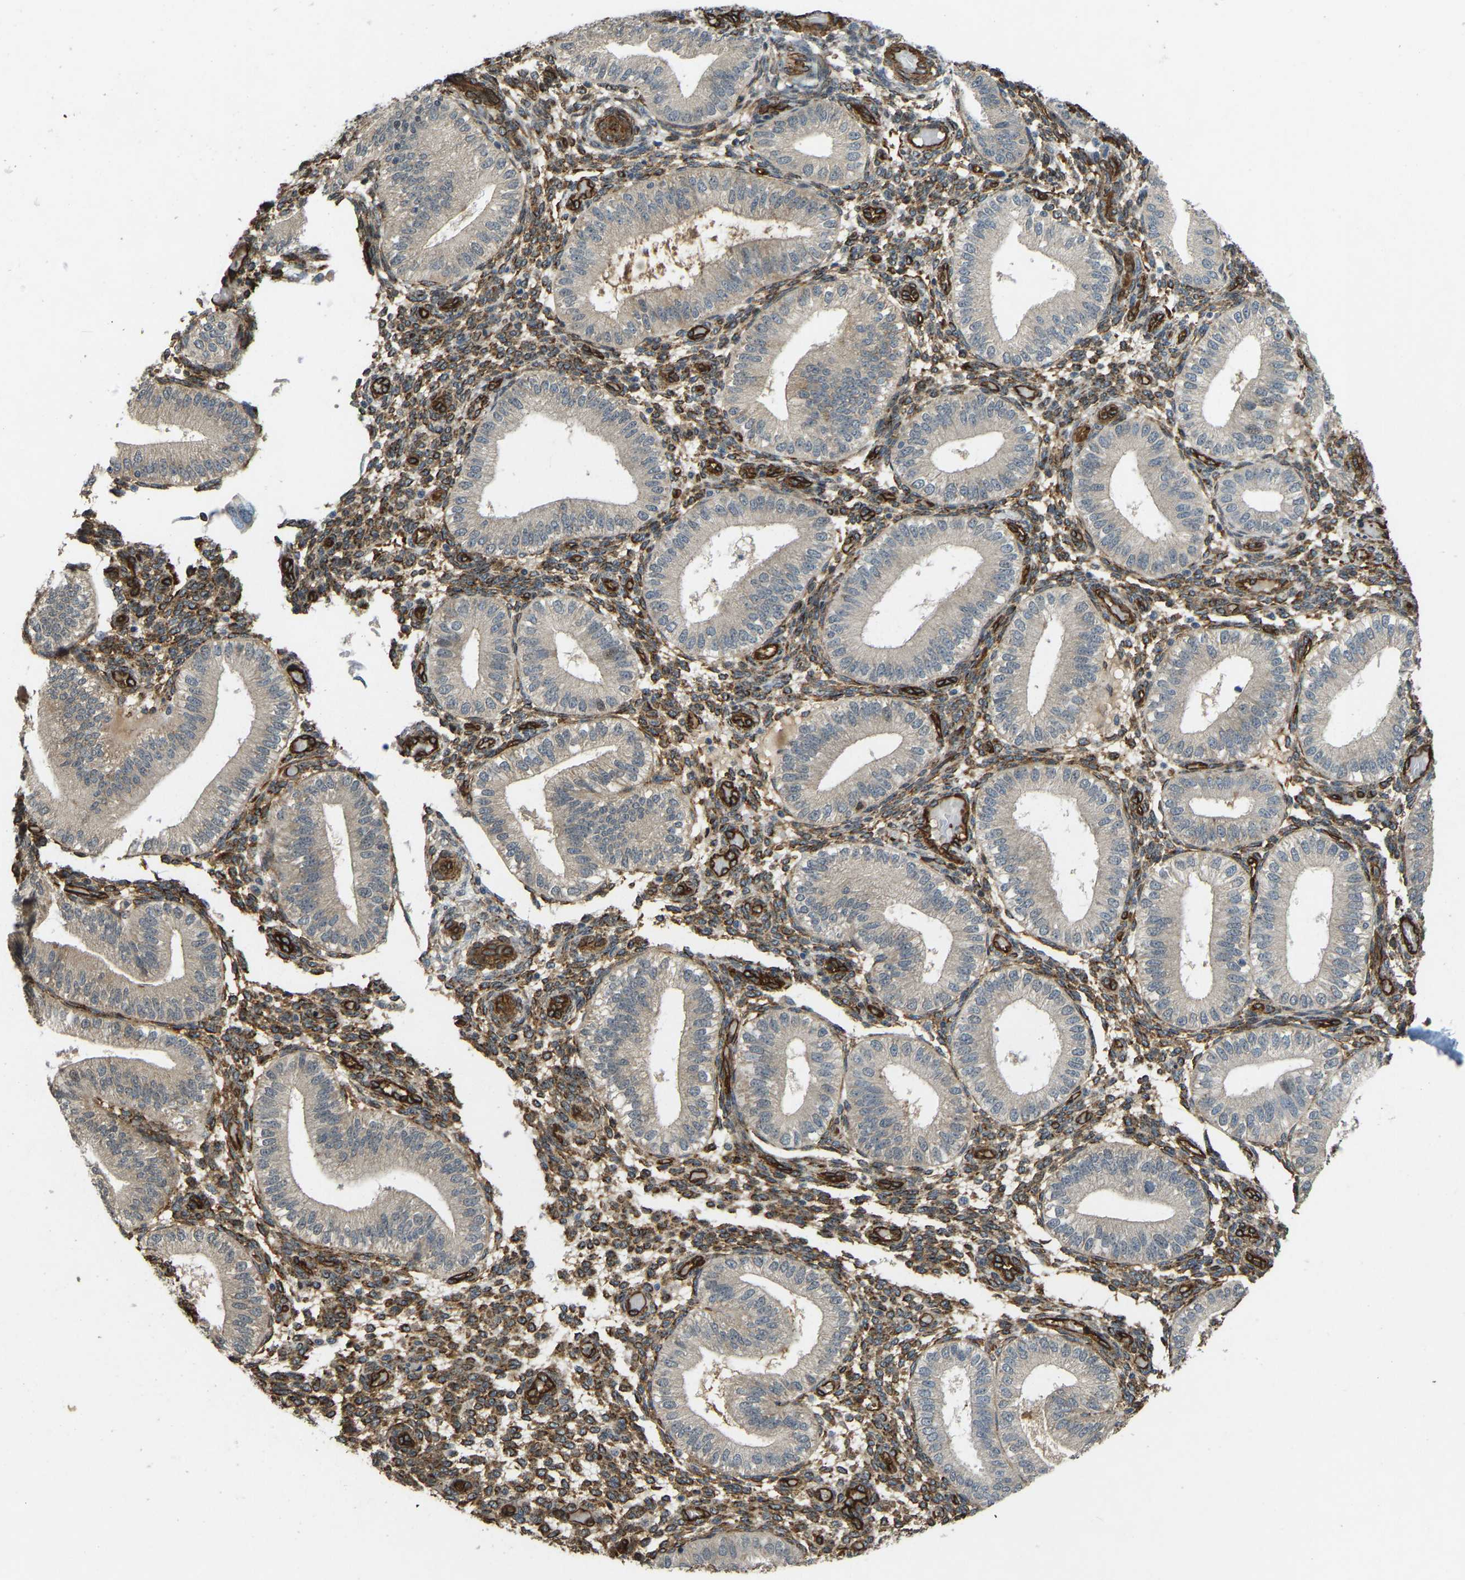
{"staining": {"intensity": "strong", "quantity": ">75%", "location": "cytoplasmic/membranous"}, "tissue": "endometrium", "cell_type": "Cells in endometrial stroma", "image_type": "normal", "snomed": [{"axis": "morphology", "description": "Normal tissue, NOS"}, {"axis": "topography", "description": "Endometrium"}], "caption": "IHC (DAB) staining of normal endometrium displays strong cytoplasmic/membranous protein expression in approximately >75% of cells in endometrial stroma.", "gene": "NMB", "patient": {"sex": "female", "age": 39}}